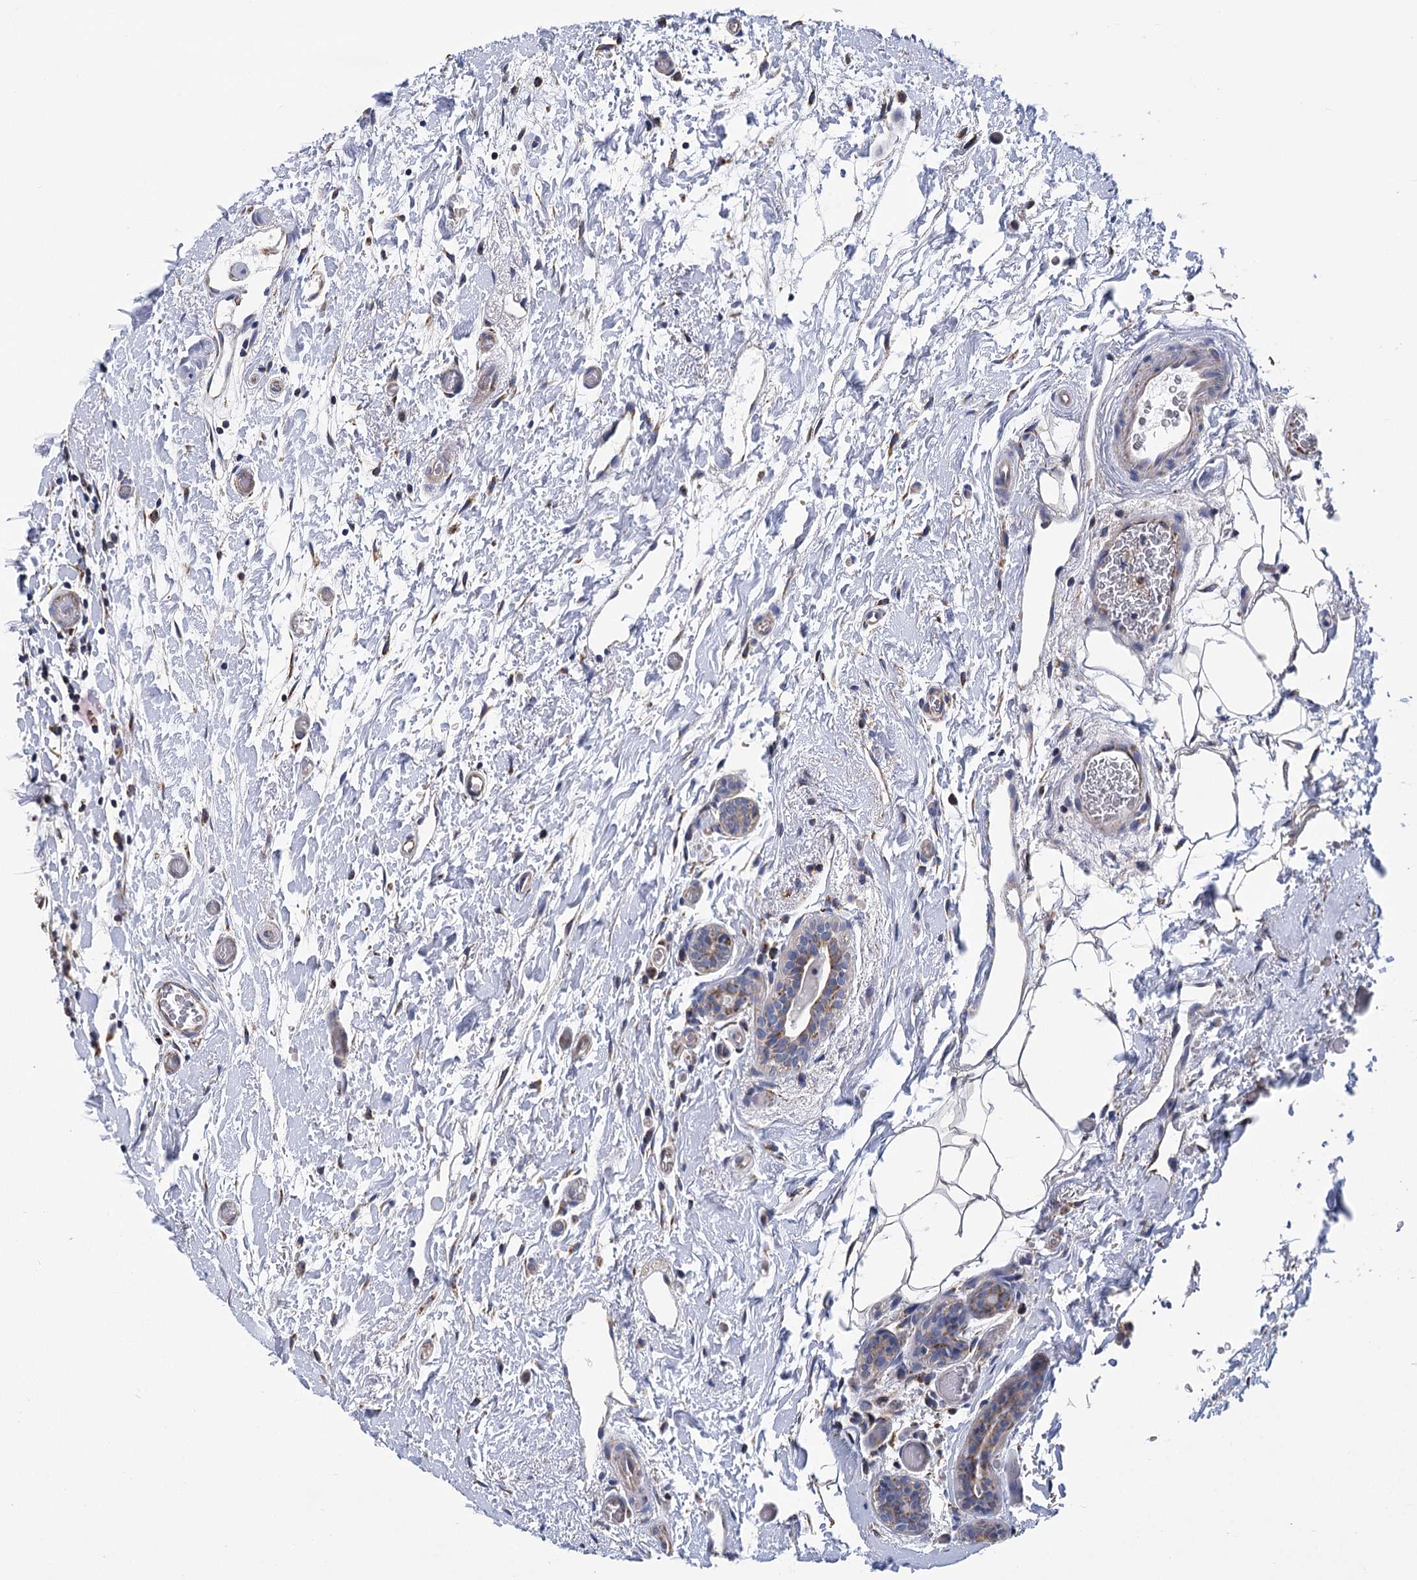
{"staining": {"intensity": "moderate", "quantity": "25%-75%", "location": "cytoplasmic/membranous"}, "tissue": "breast cancer", "cell_type": "Tumor cells", "image_type": "cancer", "snomed": [{"axis": "morphology", "description": "Duct carcinoma"}, {"axis": "topography", "description": "Breast"}], "caption": "The micrograph shows immunohistochemical staining of breast cancer (intraductal carcinoma). There is moderate cytoplasmic/membranous positivity is present in approximately 25%-75% of tumor cells.", "gene": "CCDC73", "patient": {"sex": "female", "age": 62}}